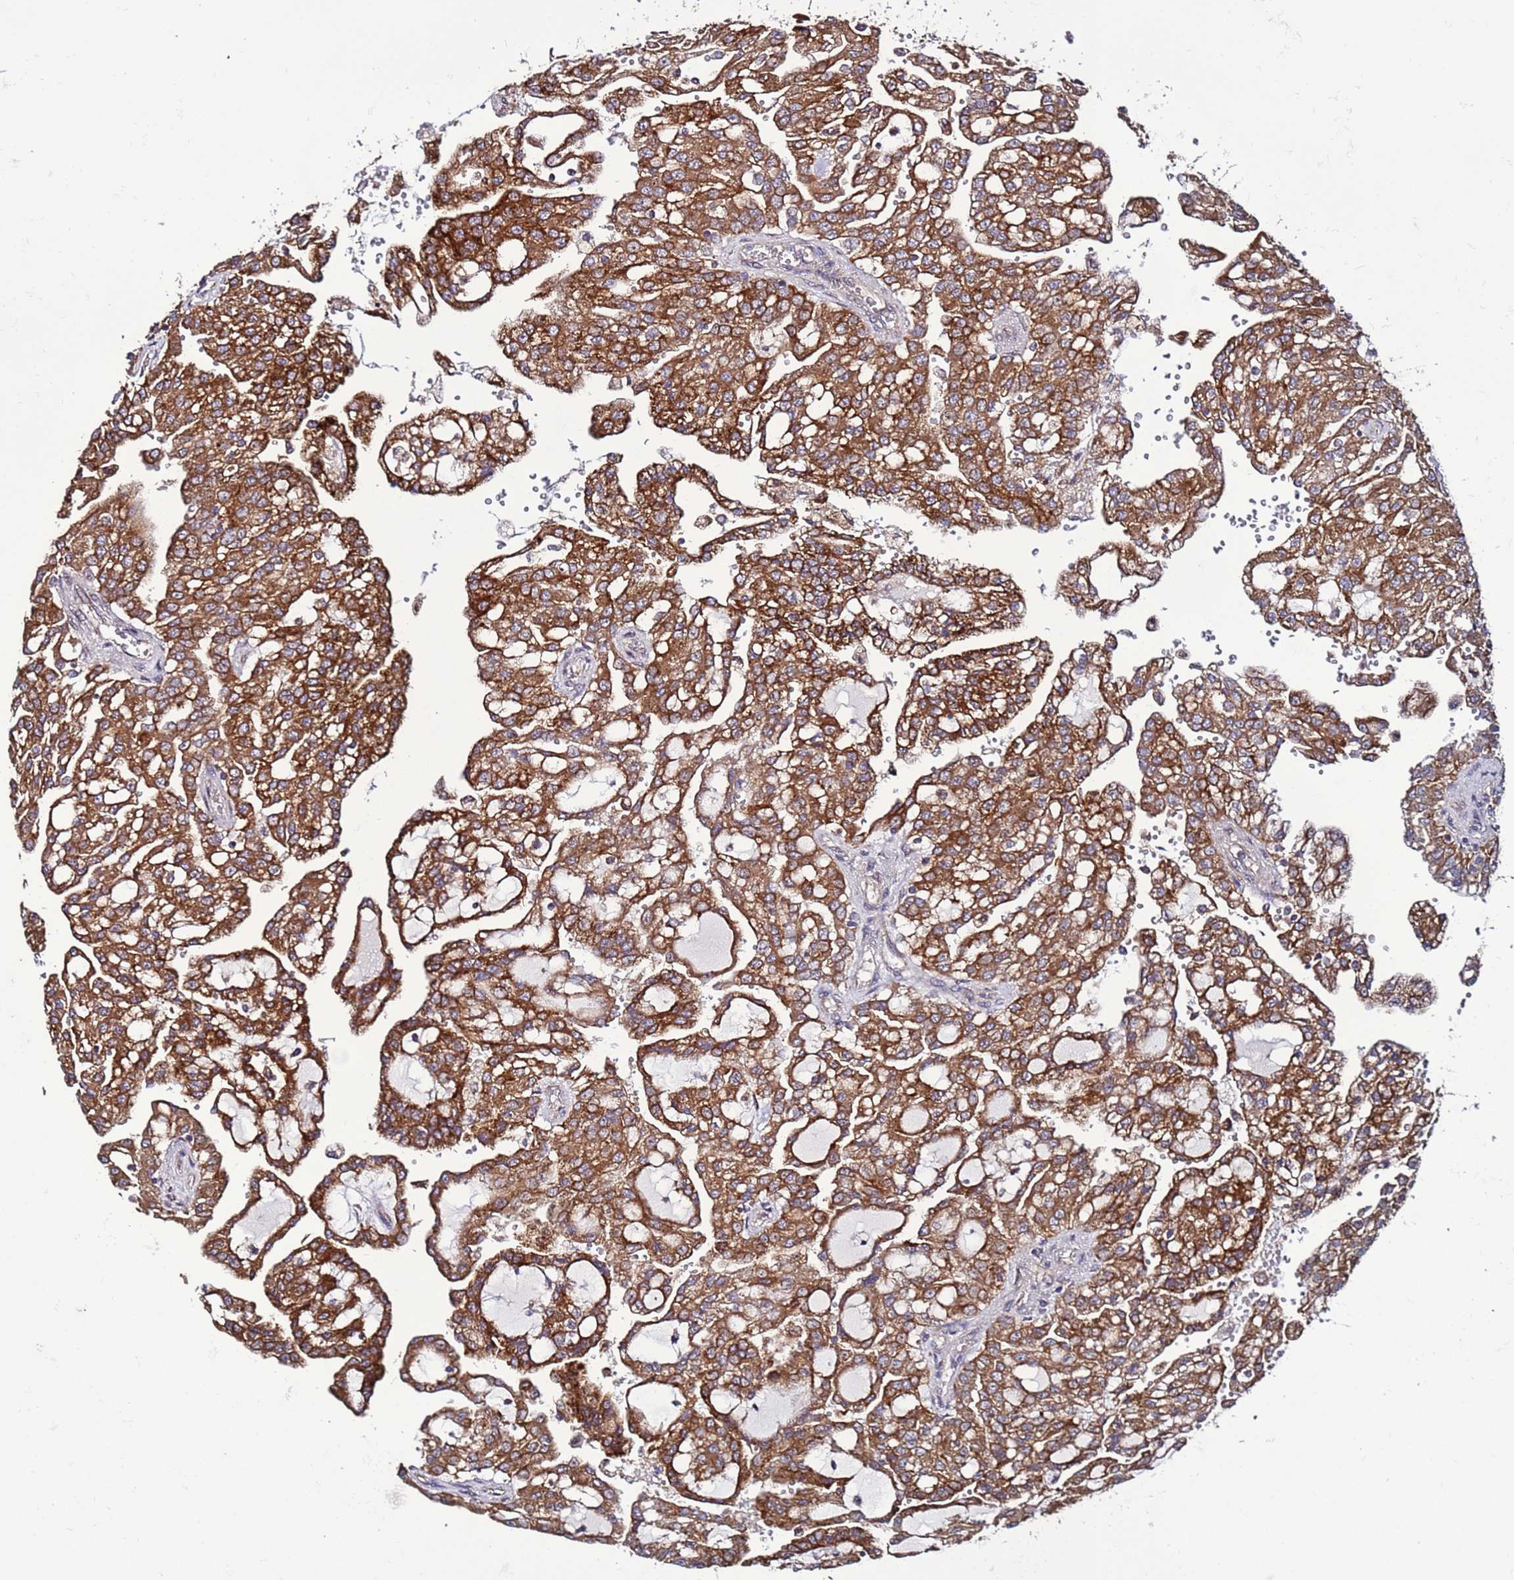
{"staining": {"intensity": "strong", "quantity": ">75%", "location": "cytoplasmic/membranous"}, "tissue": "renal cancer", "cell_type": "Tumor cells", "image_type": "cancer", "snomed": [{"axis": "morphology", "description": "Adenocarcinoma, NOS"}, {"axis": "topography", "description": "Kidney"}], "caption": "Renal cancer (adenocarcinoma) tissue exhibits strong cytoplasmic/membranous expression in about >75% of tumor cells, visualized by immunohistochemistry.", "gene": "TMEM176B", "patient": {"sex": "male", "age": 63}}